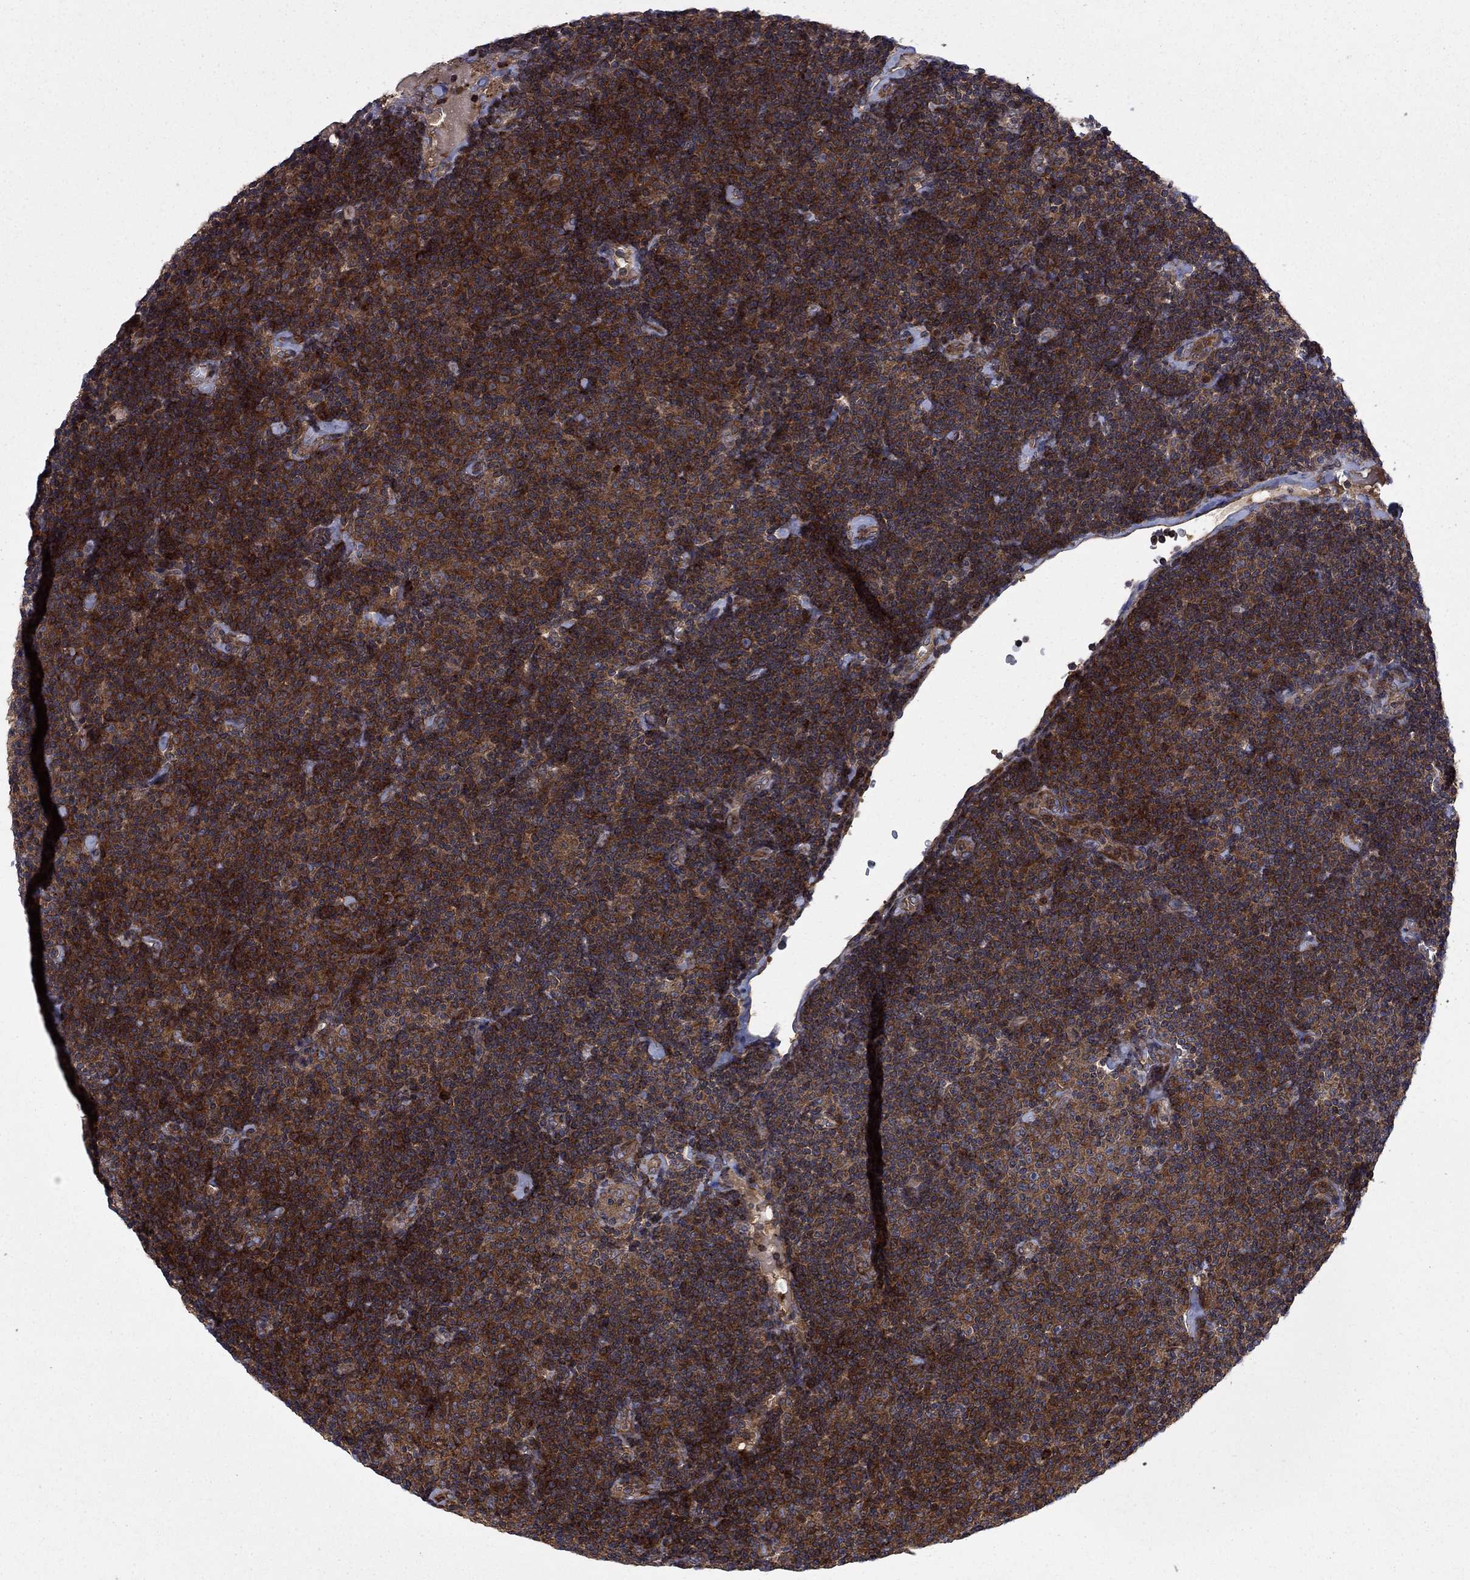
{"staining": {"intensity": "strong", "quantity": ">75%", "location": "cytoplasmic/membranous"}, "tissue": "lymphoma", "cell_type": "Tumor cells", "image_type": "cancer", "snomed": [{"axis": "morphology", "description": "Malignant lymphoma, non-Hodgkin's type, Low grade"}, {"axis": "topography", "description": "Lymph node"}], "caption": "Immunohistochemistry (IHC) of low-grade malignant lymphoma, non-Hodgkin's type demonstrates high levels of strong cytoplasmic/membranous positivity in about >75% of tumor cells. (brown staining indicates protein expression, while blue staining denotes nuclei).", "gene": "HDAC4", "patient": {"sex": "male", "age": 81}}